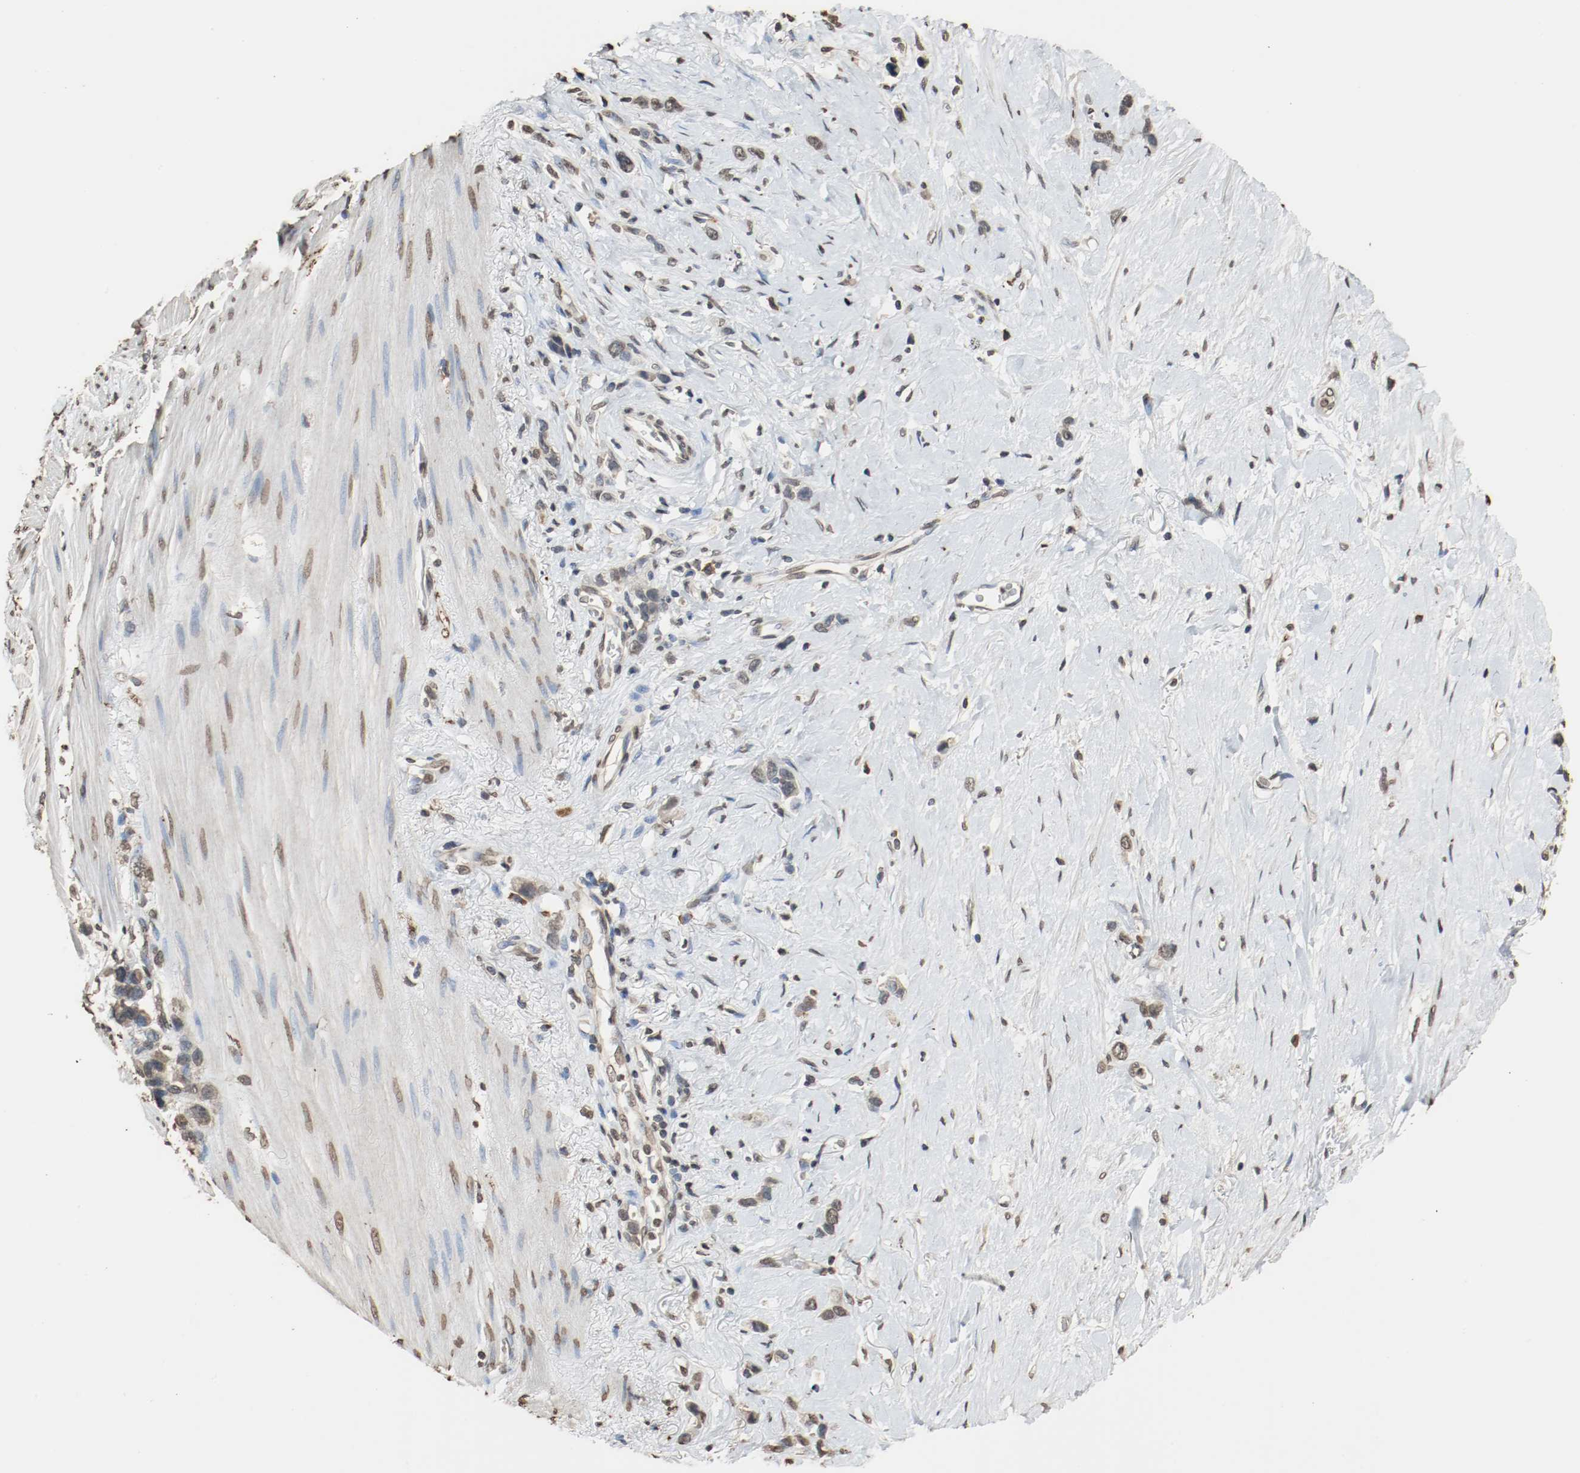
{"staining": {"intensity": "weak", "quantity": "25%-75%", "location": "cytoplasmic/membranous"}, "tissue": "stomach cancer", "cell_type": "Tumor cells", "image_type": "cancer", "snomed": [{"axis": "morphology", "description": "Normal tissue, NOS"}, {"axis": "morphology", "description": "Adenocarcinoma, NOS"}, {"axis": "morphology", "description": "Adenocarcinoma, High grade"}, {"axis": "topography", "description": "Stomach, upper"}, {"axis": "topography", "description": "Stomach"}], "caption": "Immunohistochemistry (IHC) image of human adenocarcinoma (high-grade) (stomach) stained for a protein (brown), which displays low levels of weak cytoplasmic/membranous positivity in about 25%-75% of tumor cells.", "gene": "RTN4", "patient": {"sex": "female", "age": 65}}